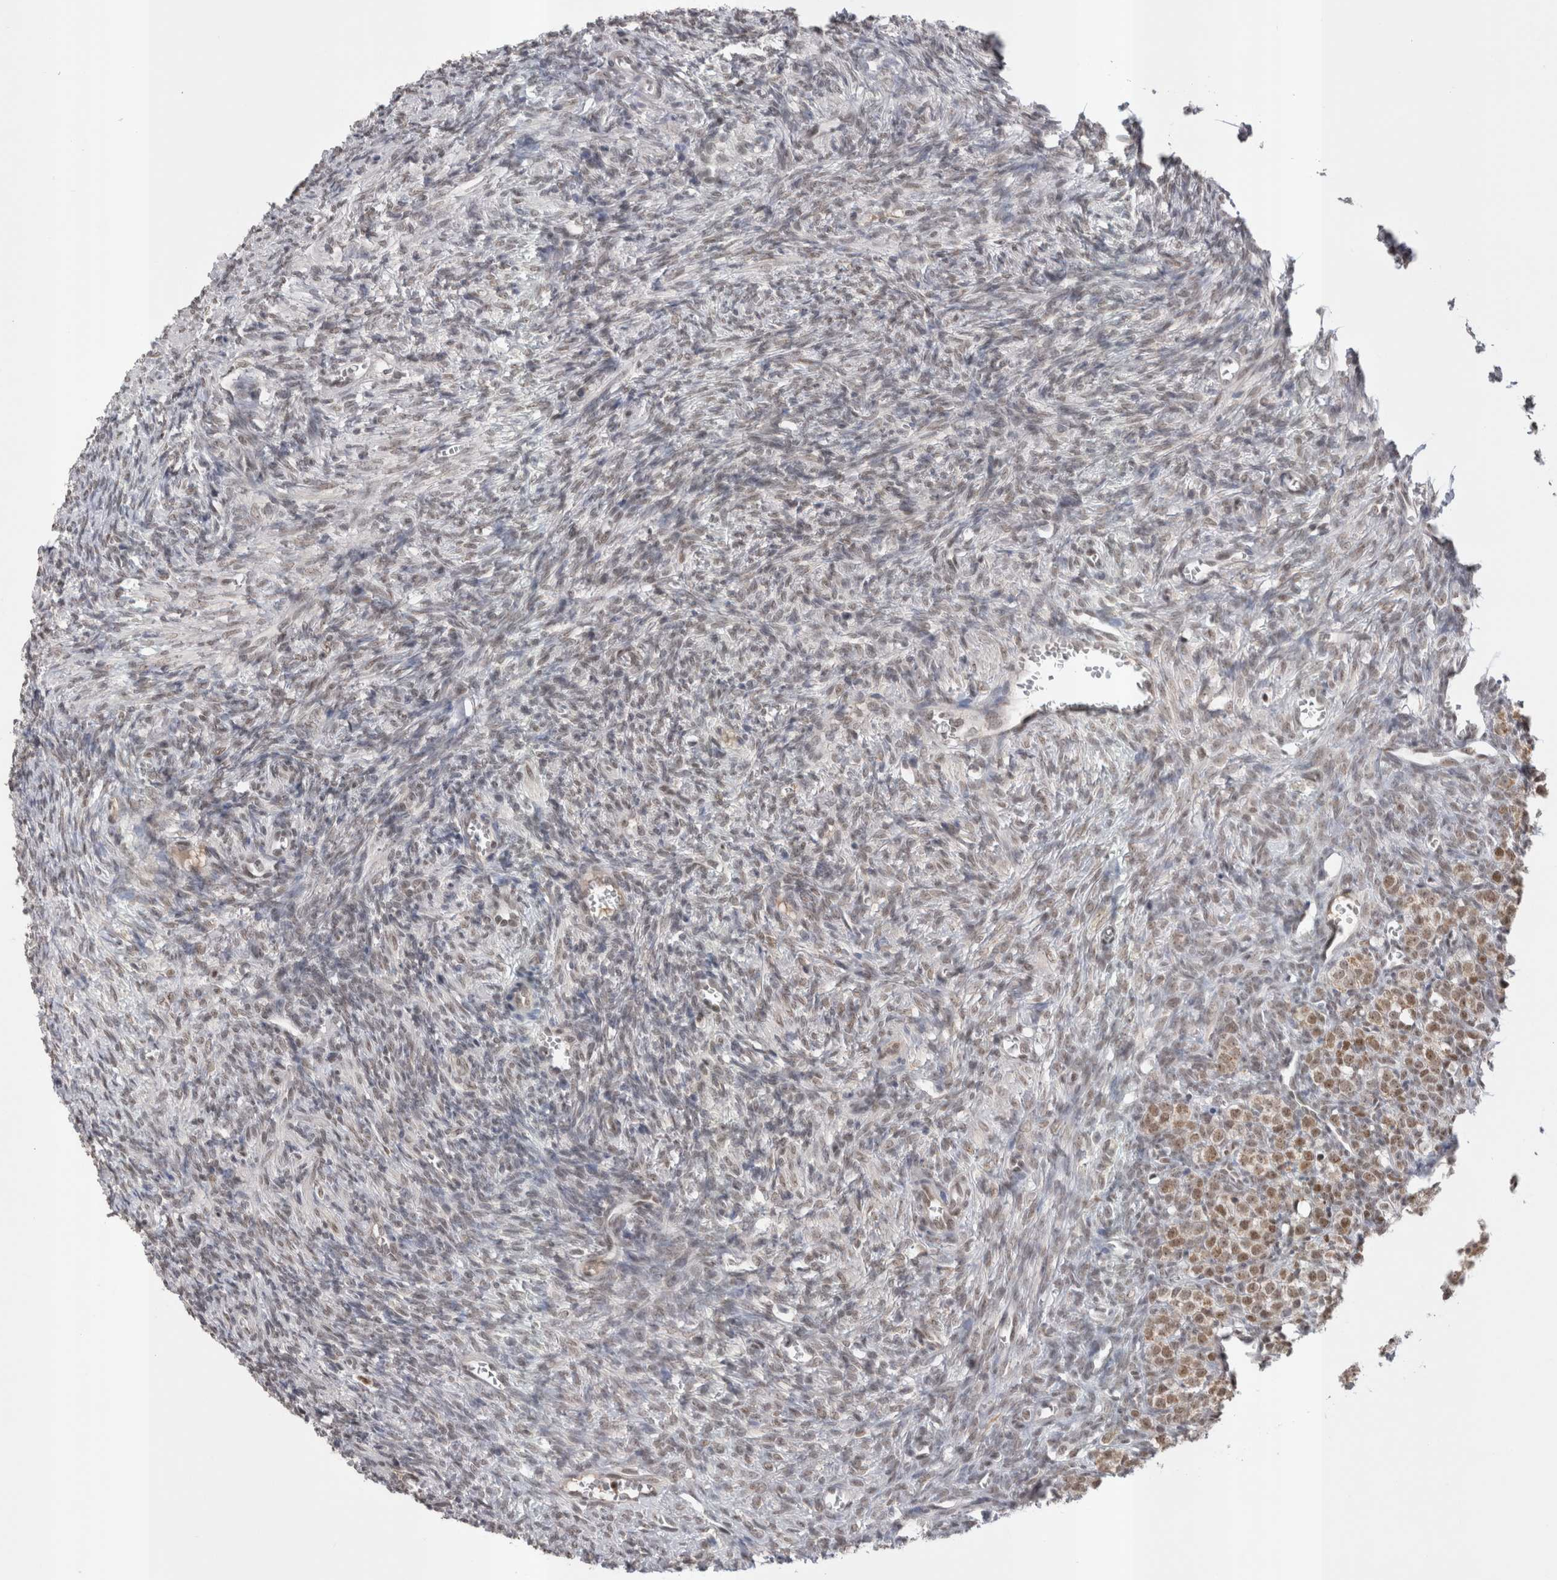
{"staining": {"intensity": "negative", "quantity": "none", "location": "none"}, "tissue": "ovary", "cell_type": "Follicle cells", "image_type": "normal", "snomed": [{"axis": "morphology", "description": "Normal tissue, NOS"}, {"axis": "topography", "description": "Ovary"}], "caption": "Immunohistochemistry (IHC) of unremarkable ovary displays no positivity in follicle cells.", "gene": "DAXX", "patient": {"sex": "female", "age": 27}}